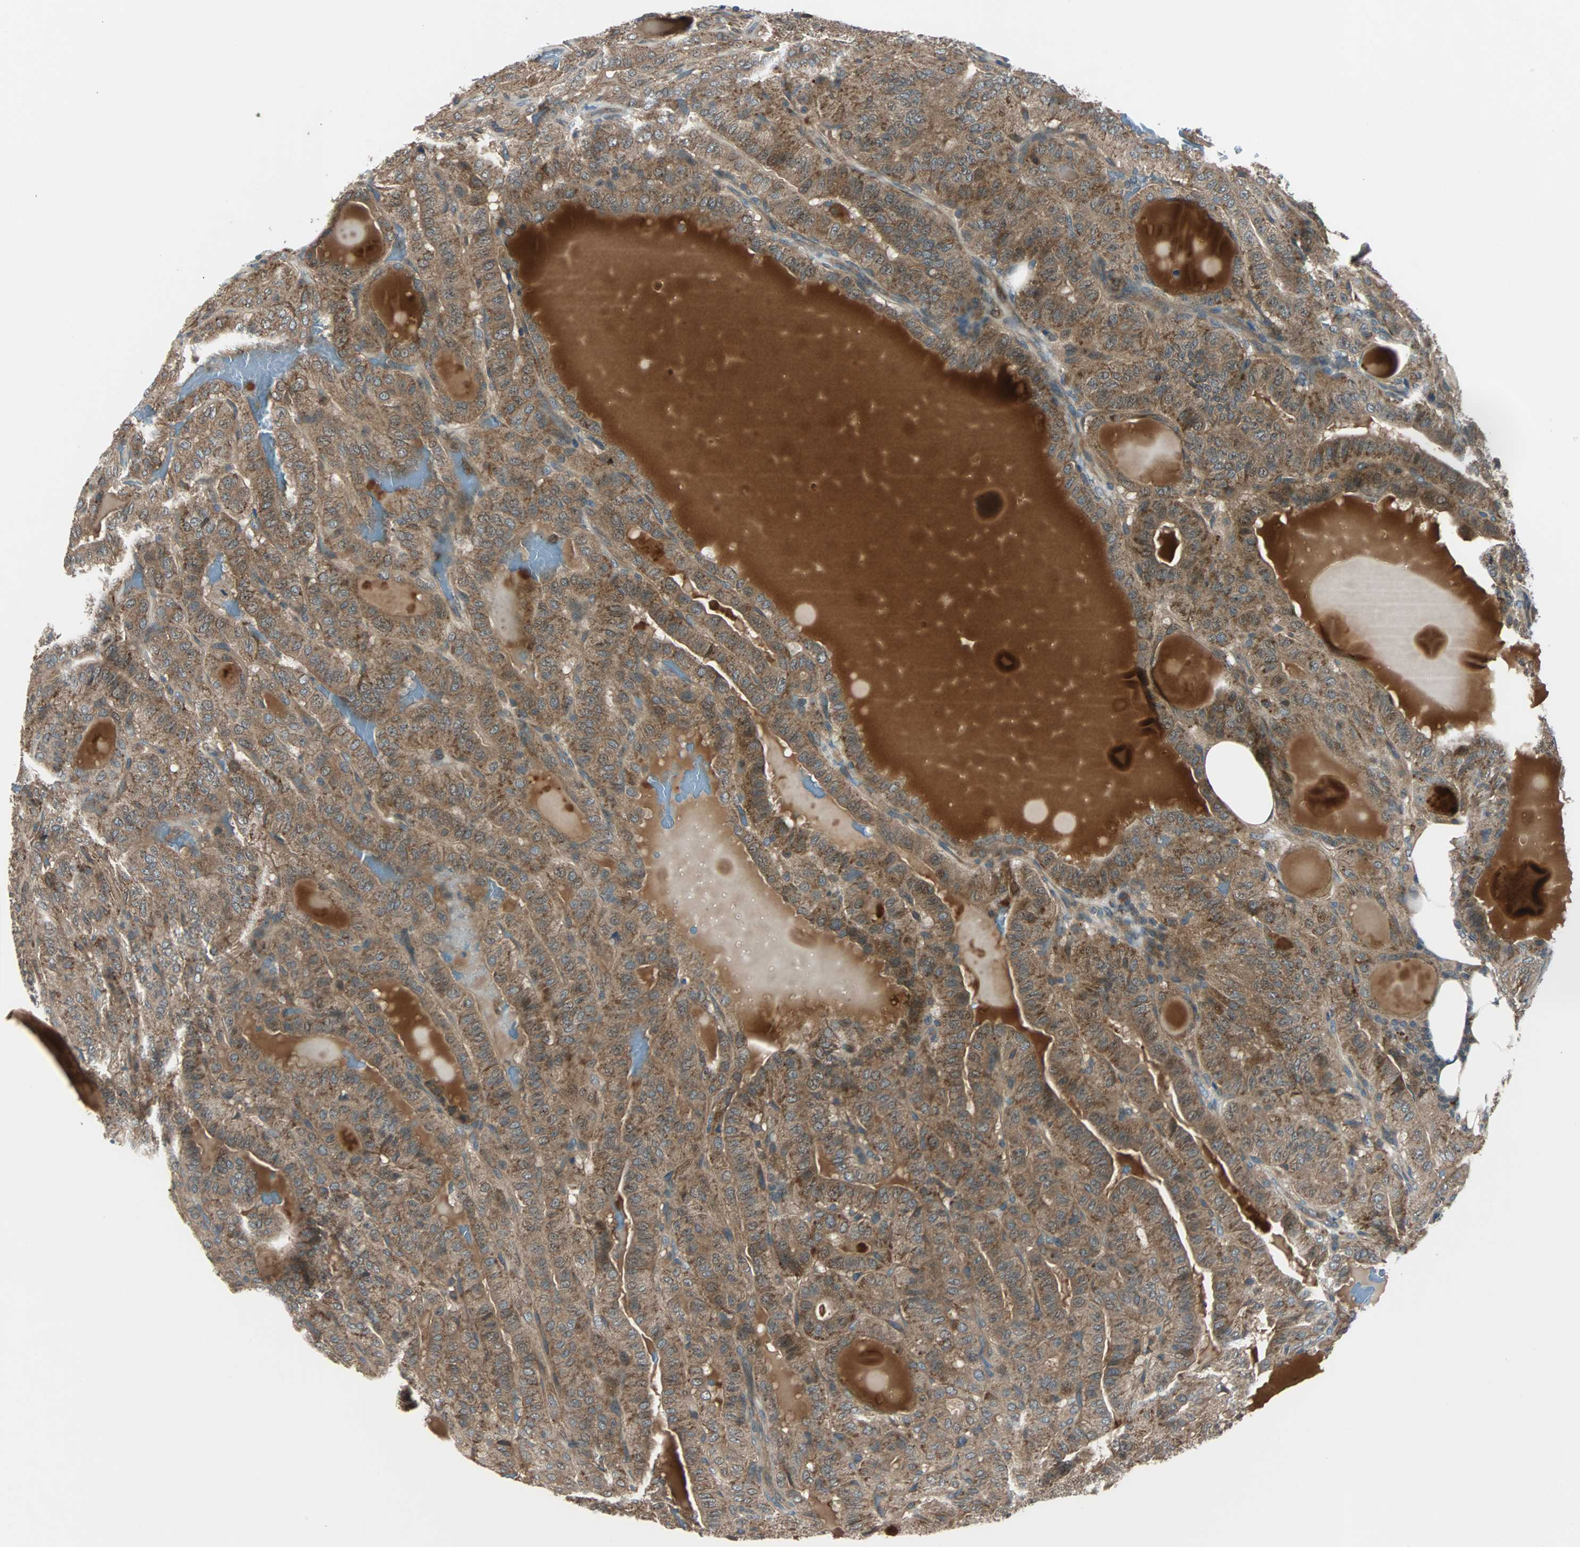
{"staining": {"intensity": "moderate", "quantity": ">75%", "location": "cytoplasmic/membranous"}, "tissue": "thyroid cancer", "cell_type": "Tumor cells", "image_type": "cancer", "snomed": [{"axis": "morphology", "description": "Papillary adenocarcinoma, NOS"}, {"axis": "topography", "description": "Thyroid gland"}], "caption": "This image demonstrates thyroid papillary adenocarcinoma stained with IHC to label a protein in brown. The cytoplasmic/membranous of tumor cells show moderate positivity for the protein. Nuclei are counter-stained blue.", "gene": "ARF1", "patient": {"sex": "male", "age": 77}}